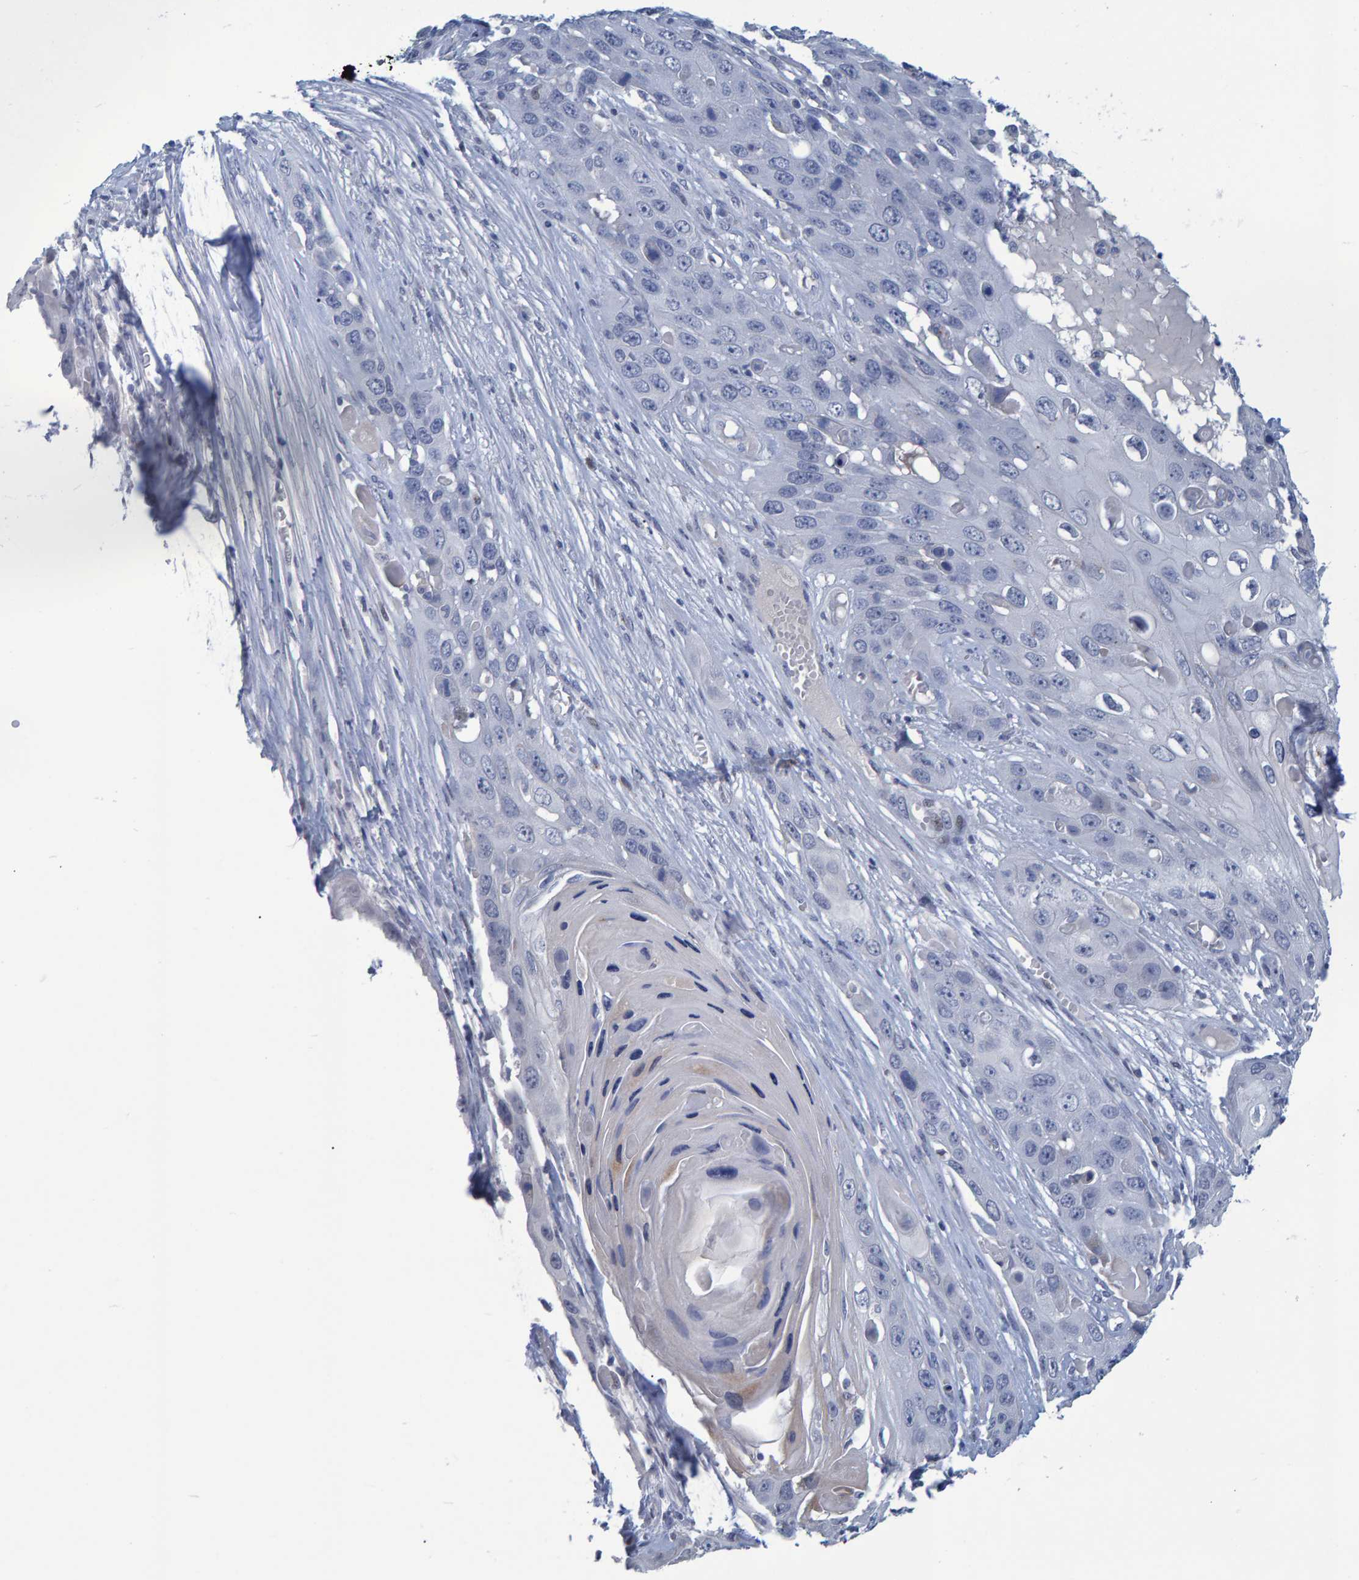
{"staining": {"intensity": "weak", "quantity": "<25%", "location": "cytoplasmic/membranous"}, "tissue": "skin cancer", "cell_type": "Tumor cells", "image_type": "cancer", "snomed": [{"axis": "morphology", "description": "Squamous cell carcinoma, NOS"}, {"axis": "topography", "description": "Skin"}], "caption": "The histopathology image displays no significant expression in tumor cells of squamous cell carcinoma (skin).", "gene": "PROCA1", "patient": {"sex": "male", "age": 55}}